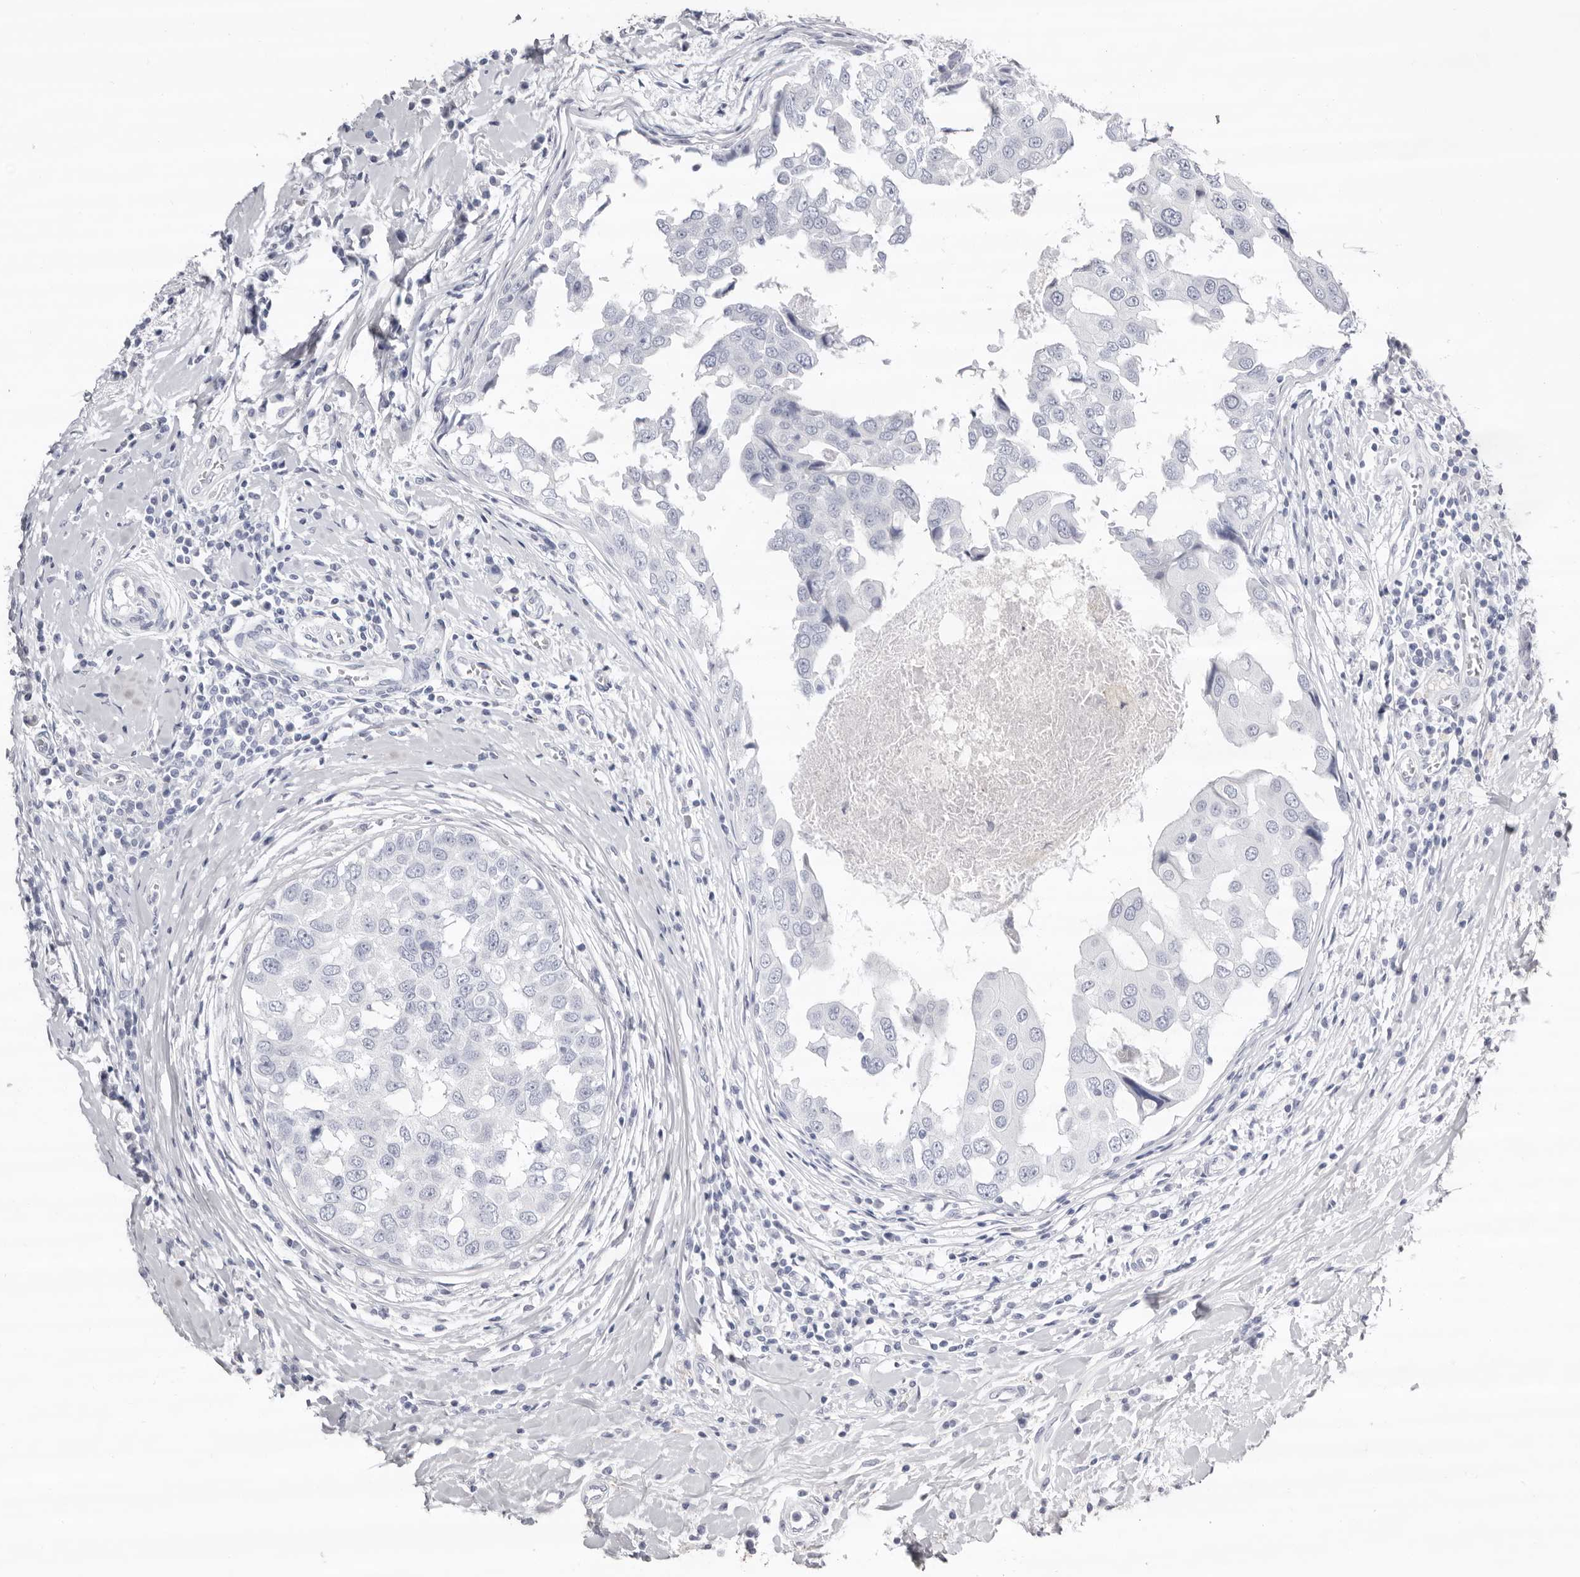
{"staining": {"intensity": "negative", "quantity": "none", "location": "none"}, "tissue": "breast cancer", "cell_type": "Tumor cells", "image_type": "cancer", "snomed": [{"axis": "morphology", "description": "Duct carcinoma"}, {"axis": "topography", "description": "Breast"}], "caption": "An immunohistochemistry photomicrograph of breast invasive ductal carcinoma is shown. There is no staining in tumor cells of breast invasive ductal carcinoma. (DAB immunohistochemistry, high magnification).", "gene": "LPO", "patient": {"sex": "female", "age": 27}}